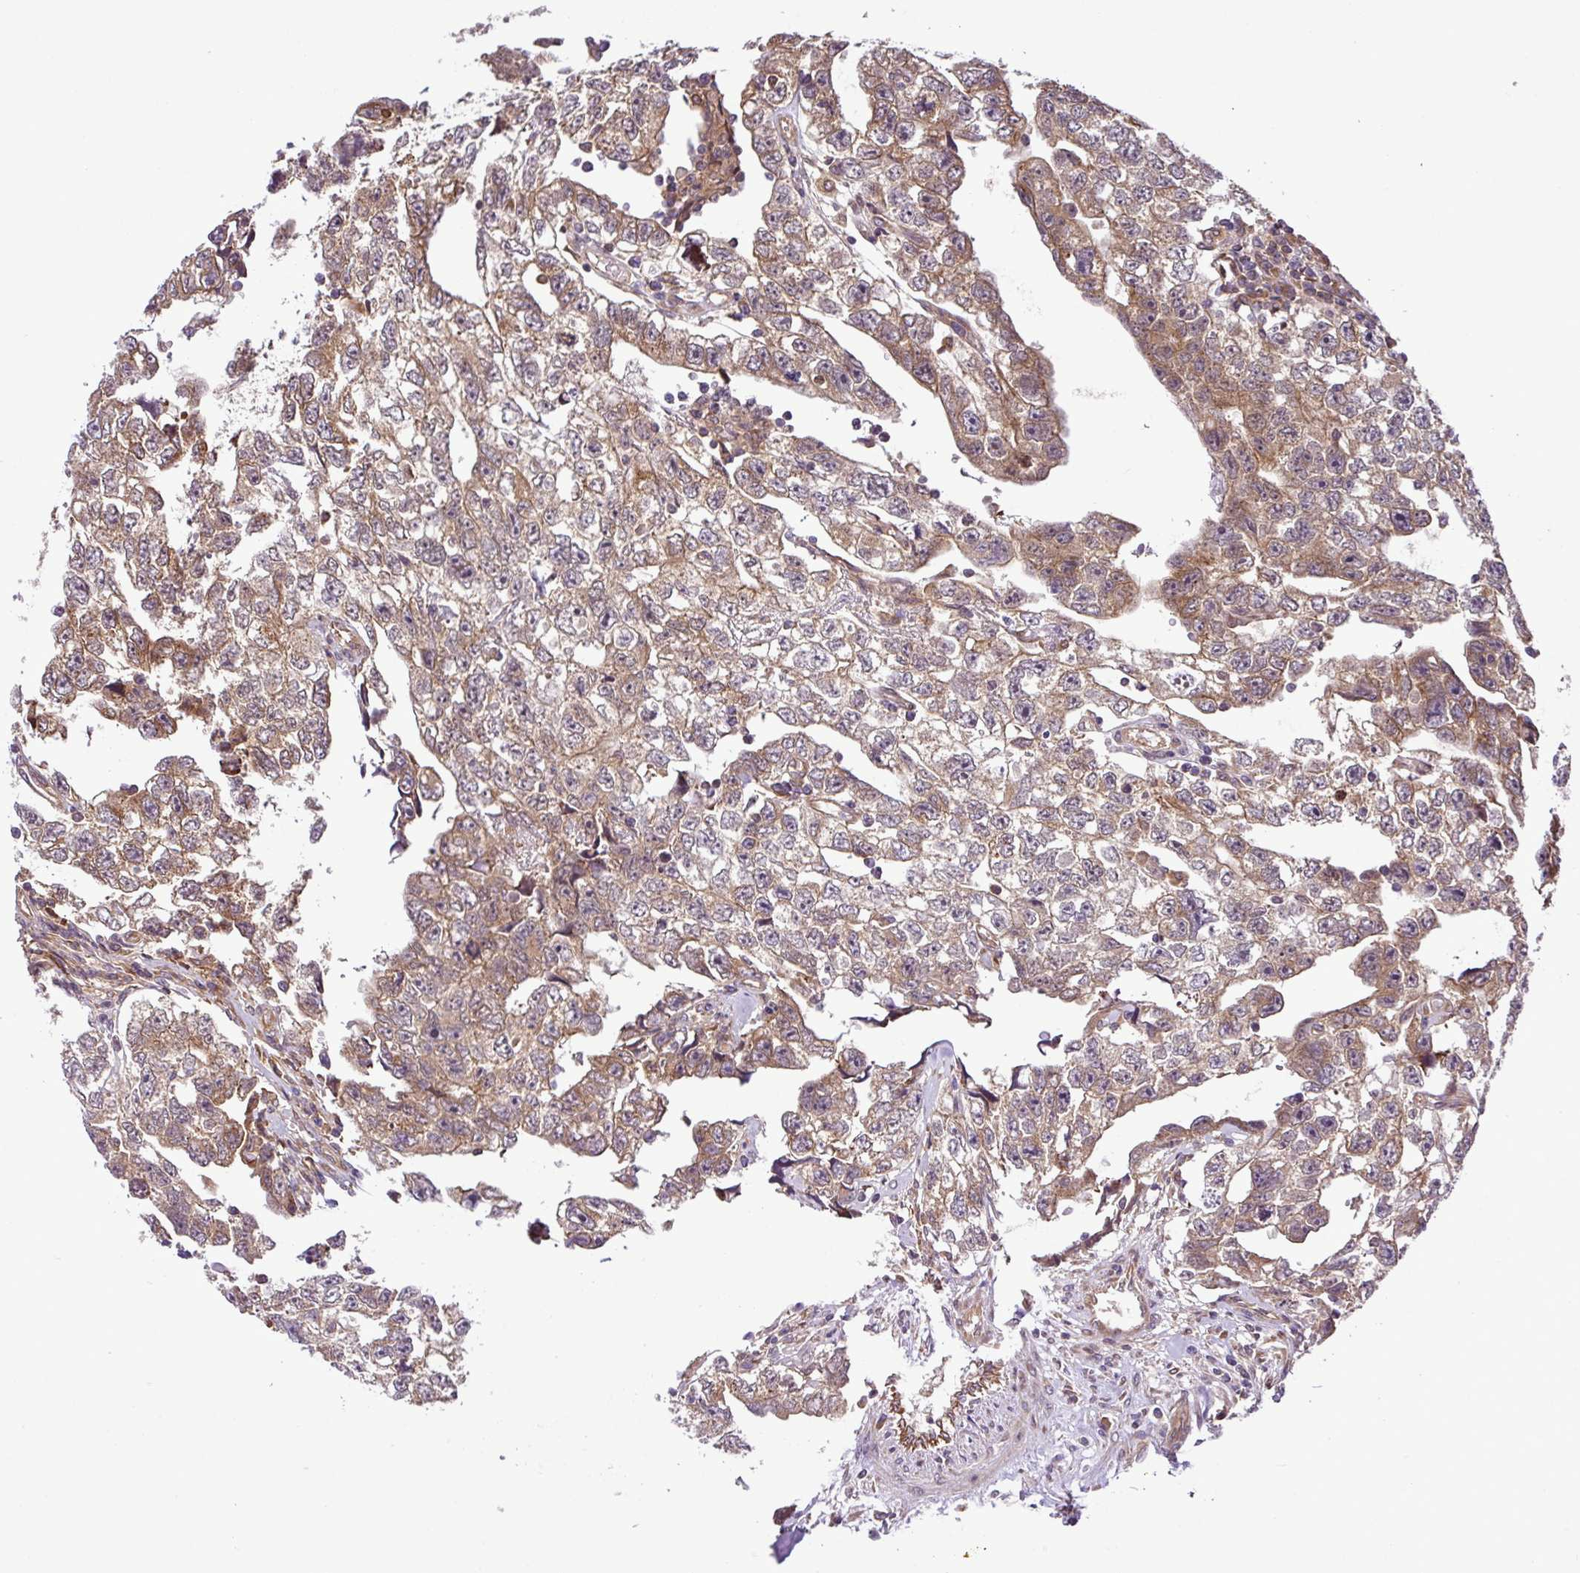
{"staining": {"intensity": "moderate", "quantity": ">75%", "location": "cytoplasmic/membranous"}, "tissue": "testis cancer", "cell_type": "Tumor cells", "image_type": "cancer", "snomed": [{"axis": "morphology", "description": "Carcinoma, Embryonal, NOS"}, {"axis": "topography", "description": "Testis"}], "caption": "Immunohistochemistry (IHC) (DAB) staining of testis cancer (embryonal carcinoma) displays moderate cytoplasmic/membranous protein expression in about >75% of tumor cells.", "gene": "DLGAP4", "patient": {"sex": "male", "age": 22}}